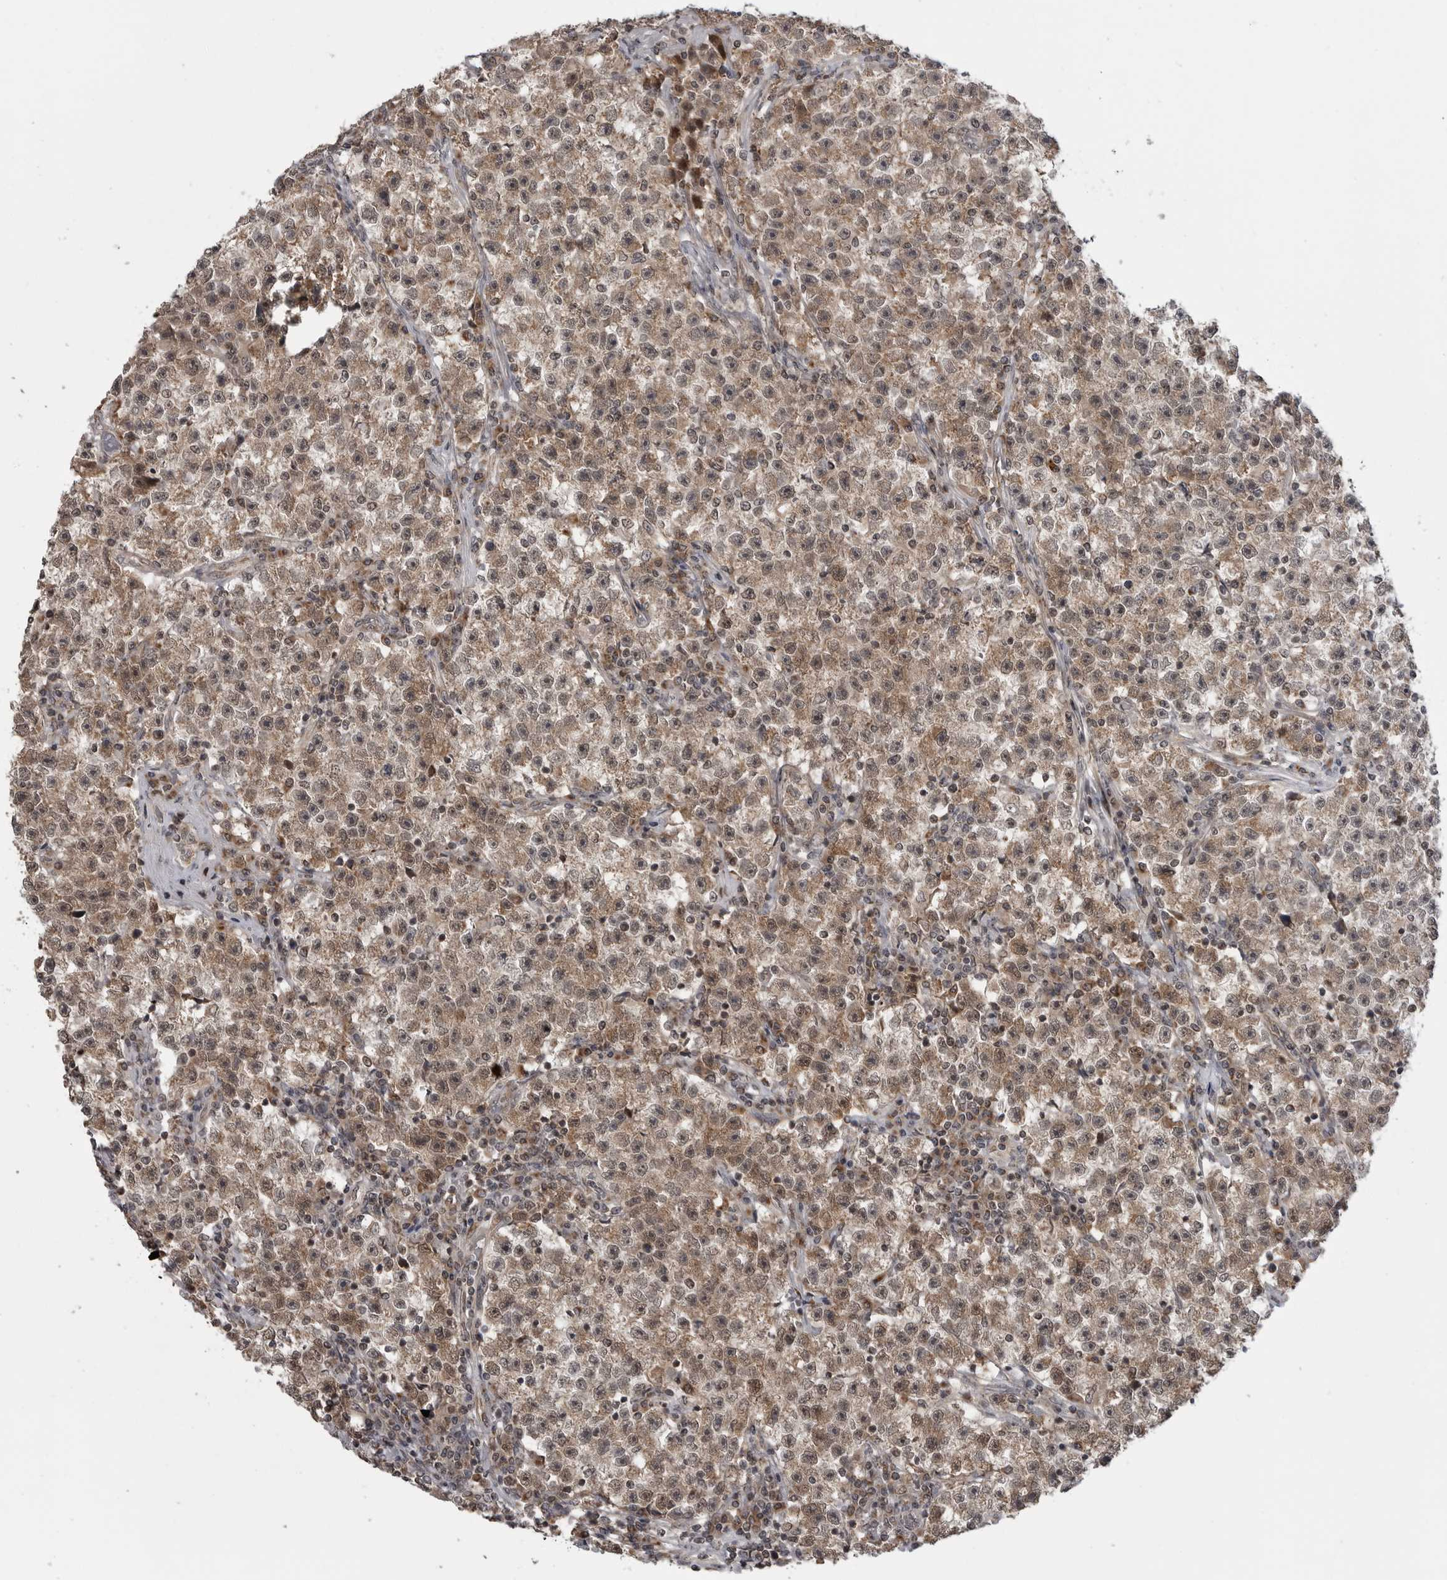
{"staining": {"intensity": "moderate", "quantity": ">75%", "location": "cytoplasmic/membranous,nuclear"}, "tissue": "testis cancer", "cell_type": "Tumor cells", "image_type": "cancer", "snomed": [{"axis": "morphology", "description": "Seminoma, NOS"}, {"axis": "topography", "description": "Testis"}], "caption": "The photomicrograph shows a brown stain indicating the presence of a protein in the cytoplasmic/membranous and nuclear of tumor cells in testis seminoma.", "gene": "FAAP100", "patient": {"sex": "male", "age": 22}}